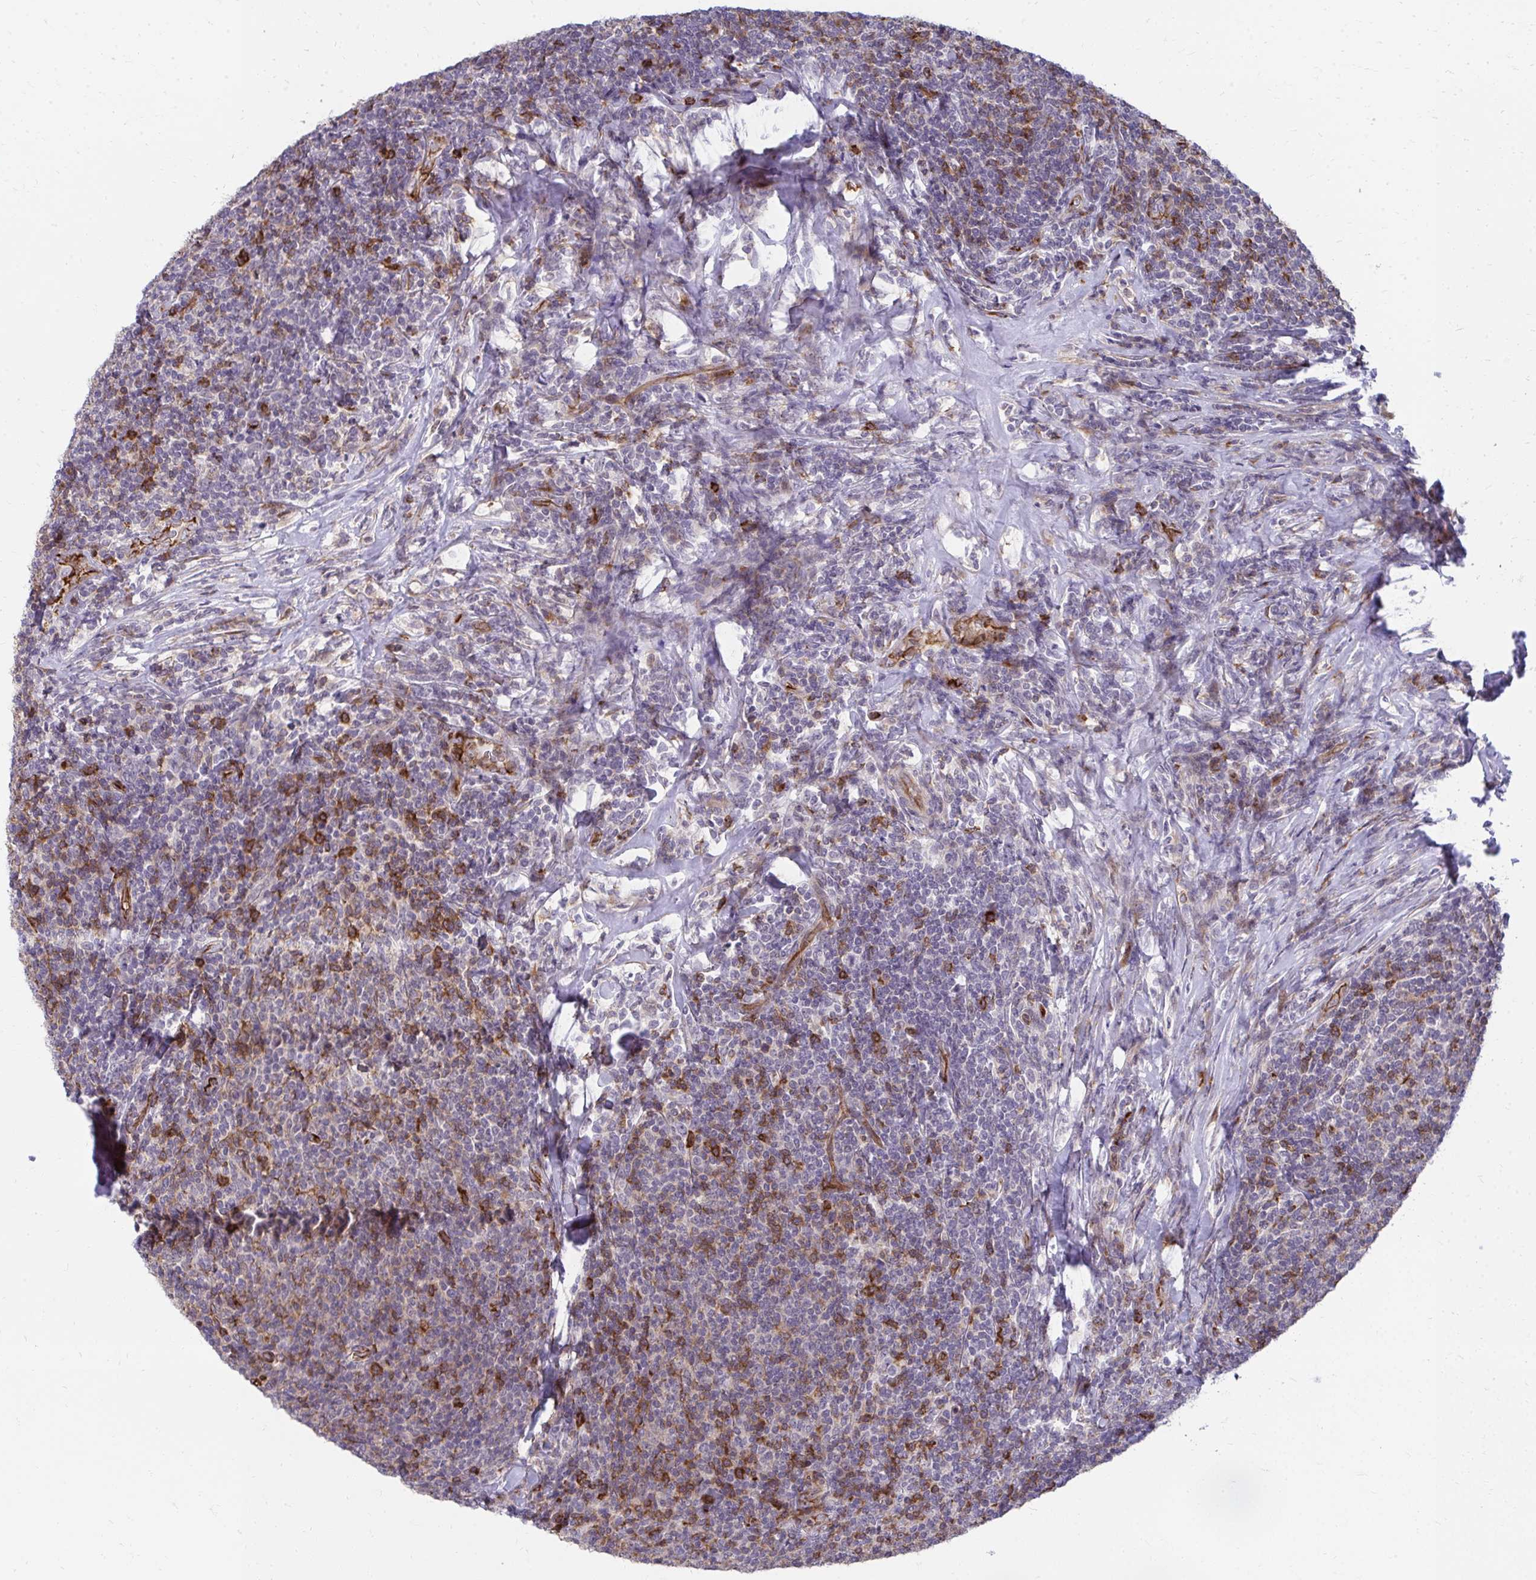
{"staining": {"intensity": "moderate", "quantity": "<25%", "location": "cytoplasmic/membranous"}, "tissue": "lymphoma", "cell_type": "Tumor cells", "image_type": "cancer", "snomed": [{"axis": "morphology", "description": "Malignant lymphoma, non-Hodgkin's type, Low grade"}, {"axis": "topography", "description": "Lymph node"}], "caption": "Immunohistochemical staining of human low-grade malignant lymphoma, non-Hodgkin's type exhibits low levels of moderate cytoplasmic/membranous positivity in about <25% of tumor cells.", "gene": "FOXN3", "patient": {"sex": "male", "age": 52}}